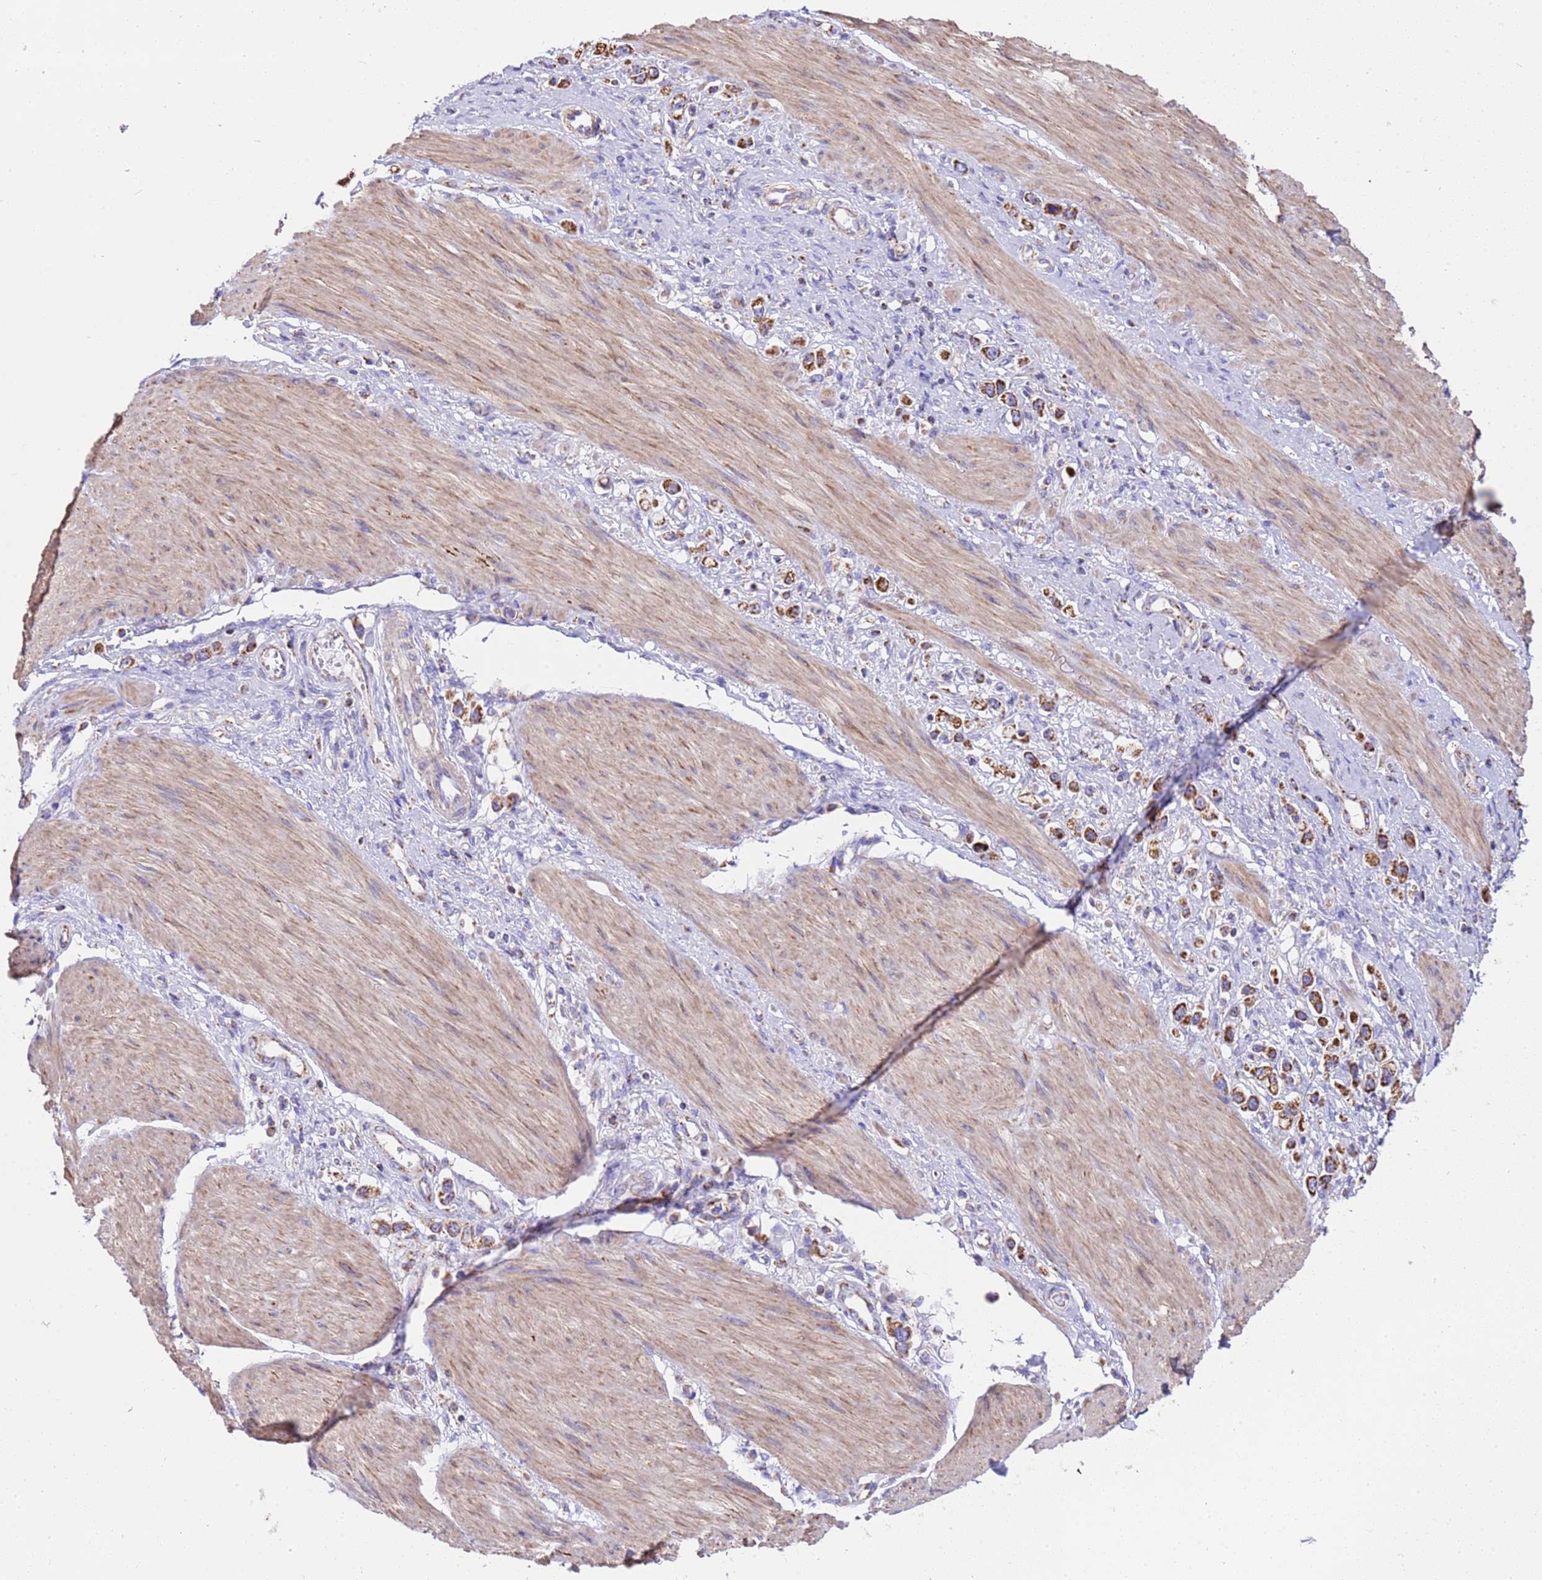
{"staining": {"intensity": "strong", "quantity": ">75%", "location": "cytoplasmic/membranous"}, "tissue": "stomach cancer", "cell_type": "Tumor cells", "image_type": "cancer", "snomed": [{"axis": "morphology", "description": "Adenocarcinoma, NOS"}, {"axis": "topography", "description": "Stomach"}], "caption": "A micrograph showing strong cytoplasmic/membranous expression in about >75% of tumor cells in stomach adenocarcinoma, as visualized by brown immunohistochemical staining.", "gene": "RNF165", "patient": {"sex": "female", "age": 65}}